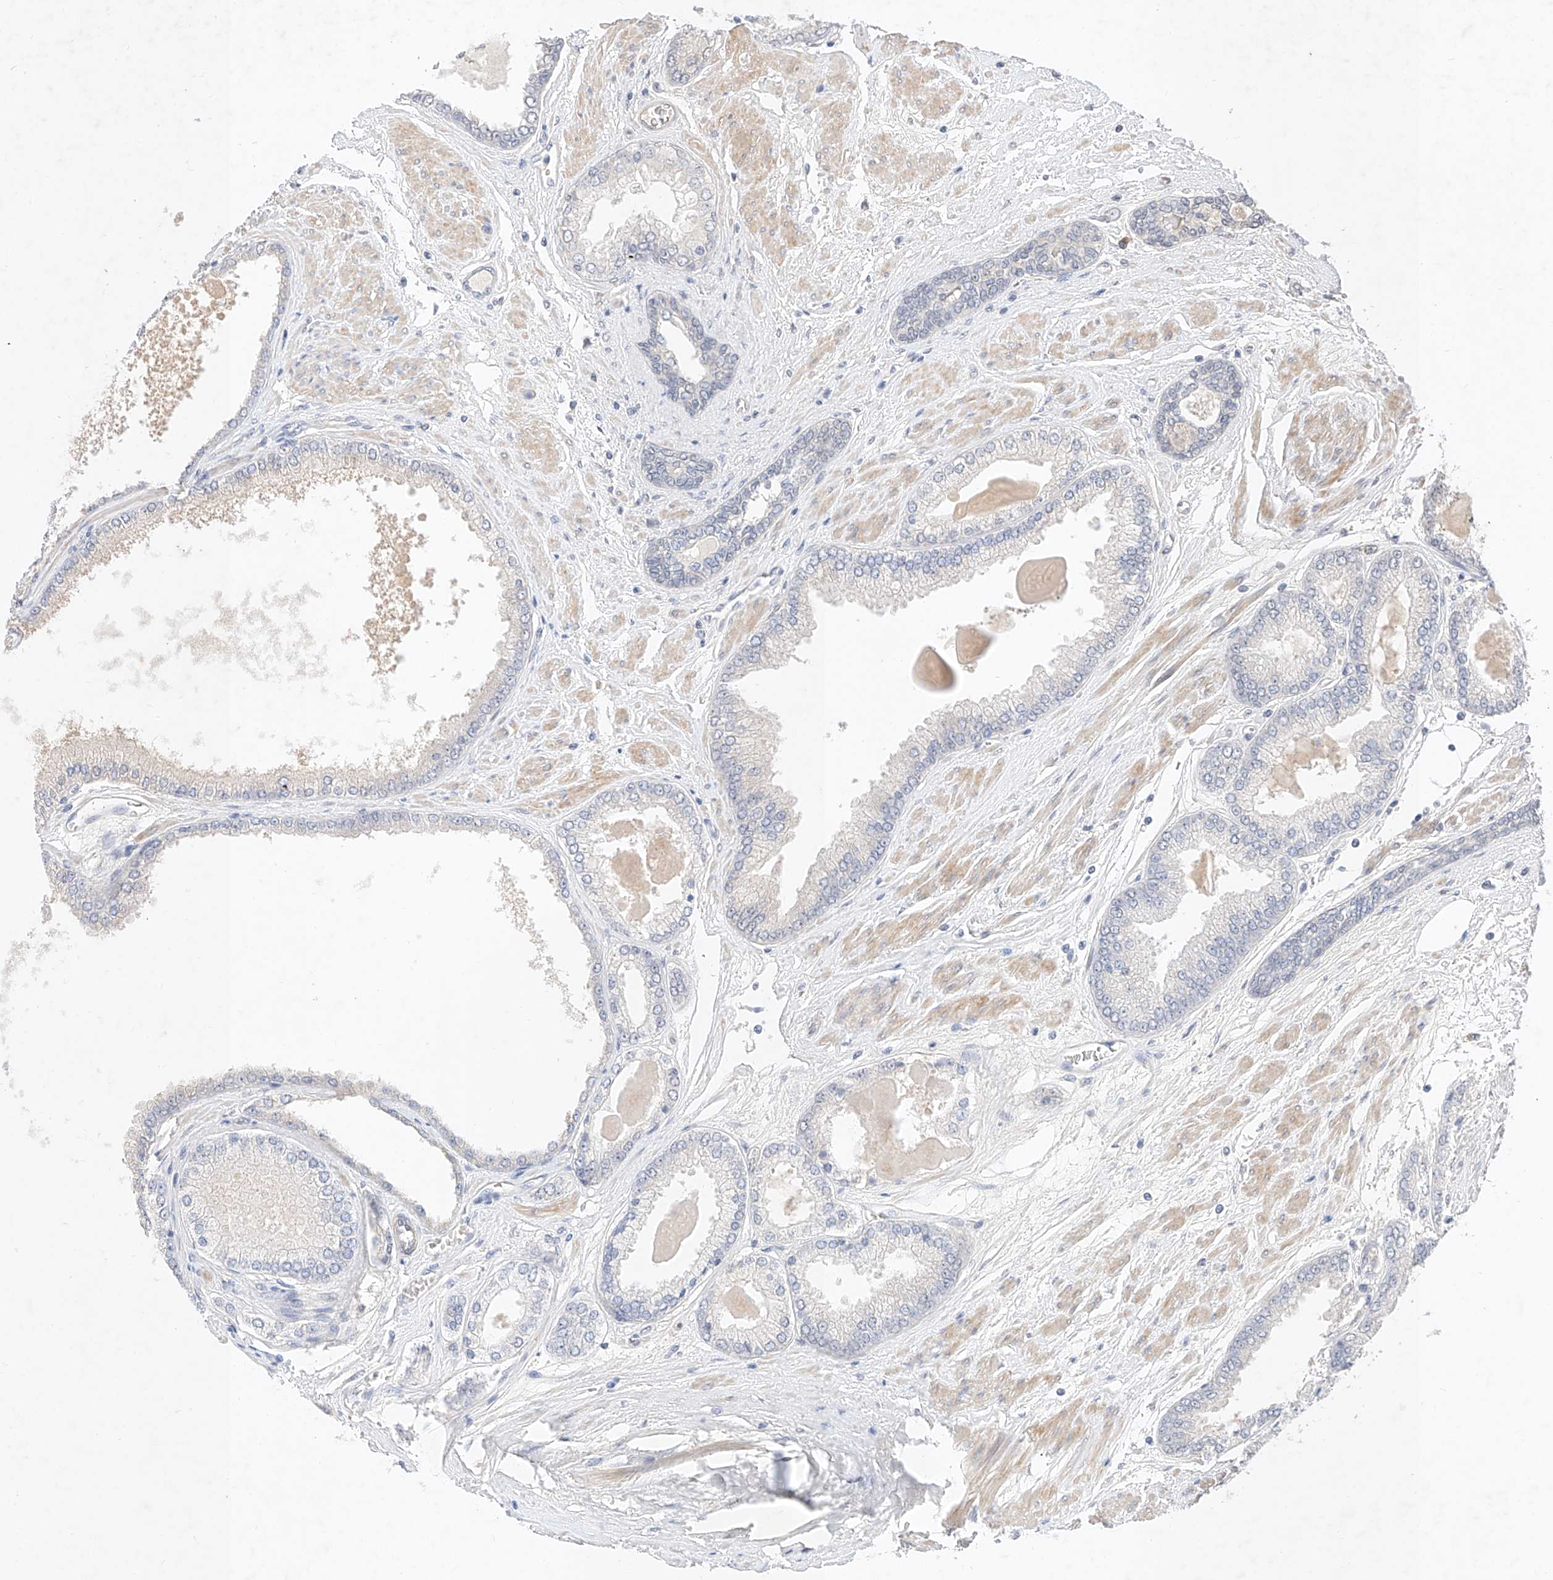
{"staining": {"intensity": "negative", "quantity": "none", "location": "none"}, "tissue": "prostate cancer", "cell_type": "Tumor cells", "image_type": "cancer", "snomed": [{"axis": "morphology", "description": "Adenocarcinoma, High grade"}, {"axis": "topography", "description": "Prostate"}], "caption": "DAB (3,3'-diaminobenzidine) immunohistochemical staining of human prostate adenocarcinoma (high-grade) reveals no significant positivity in tumor cells.", "gene": "ZNF124", "patient": {"sex": "male", "age": 59}}